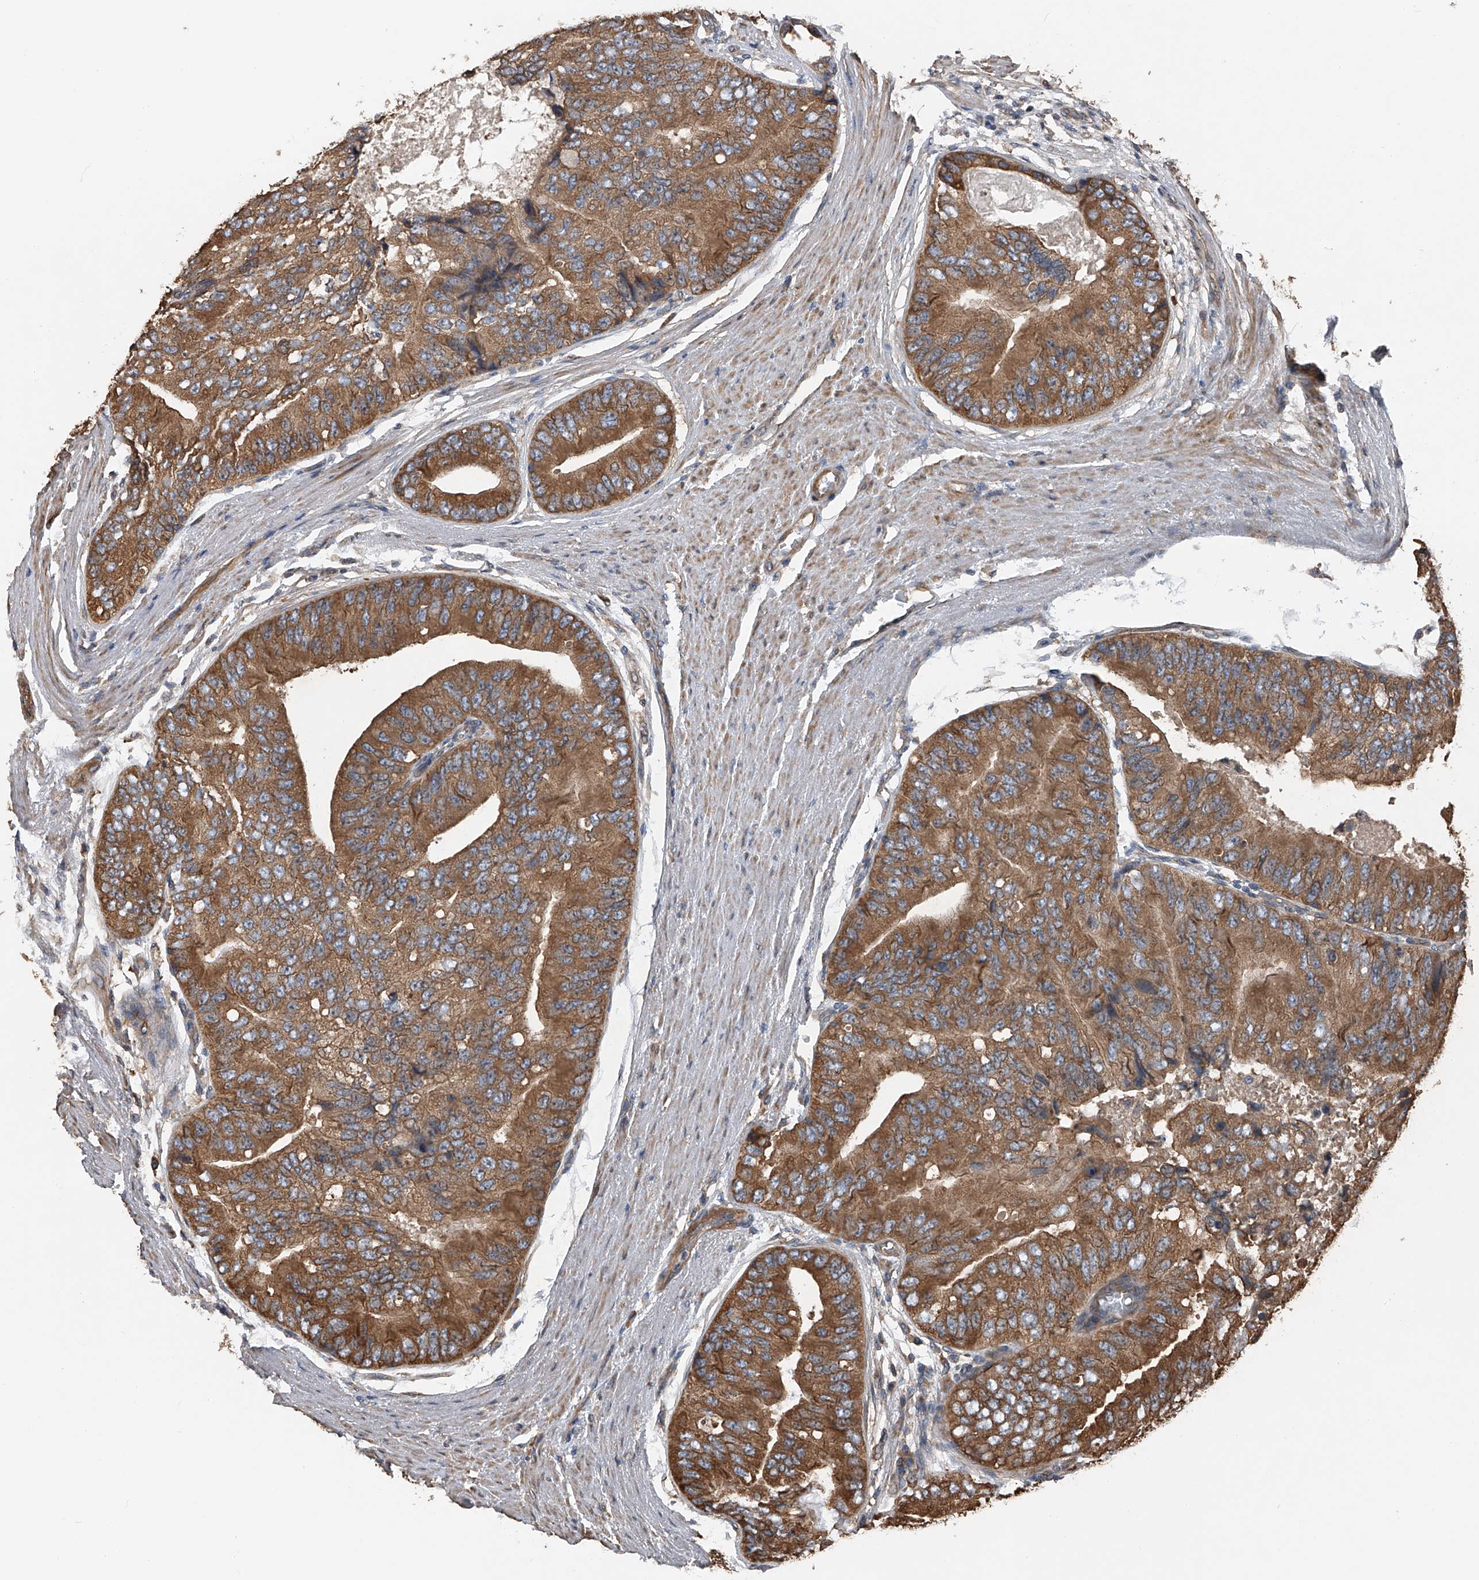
{"staining": {"intensity": "strong", "quantity": ">75%", "location": "cytoplasmic/membranous"}, "tissue": "prostate cancer", "cell_type": "Tumor cells", "image_type": "cancer", "snomed": [{"axis": "morphology", "description": "Adenocarcinoma, High grade"}, {"axis": "topography", "description": "Prostate"}], "caption": "Tumor cells reveal high levels of strong cytoplasmic/membranous staining in approximately >75% of cells in prostate cancer.", "gene": "KCNJ2", "patient": {"sex": "male", "age": 70}}